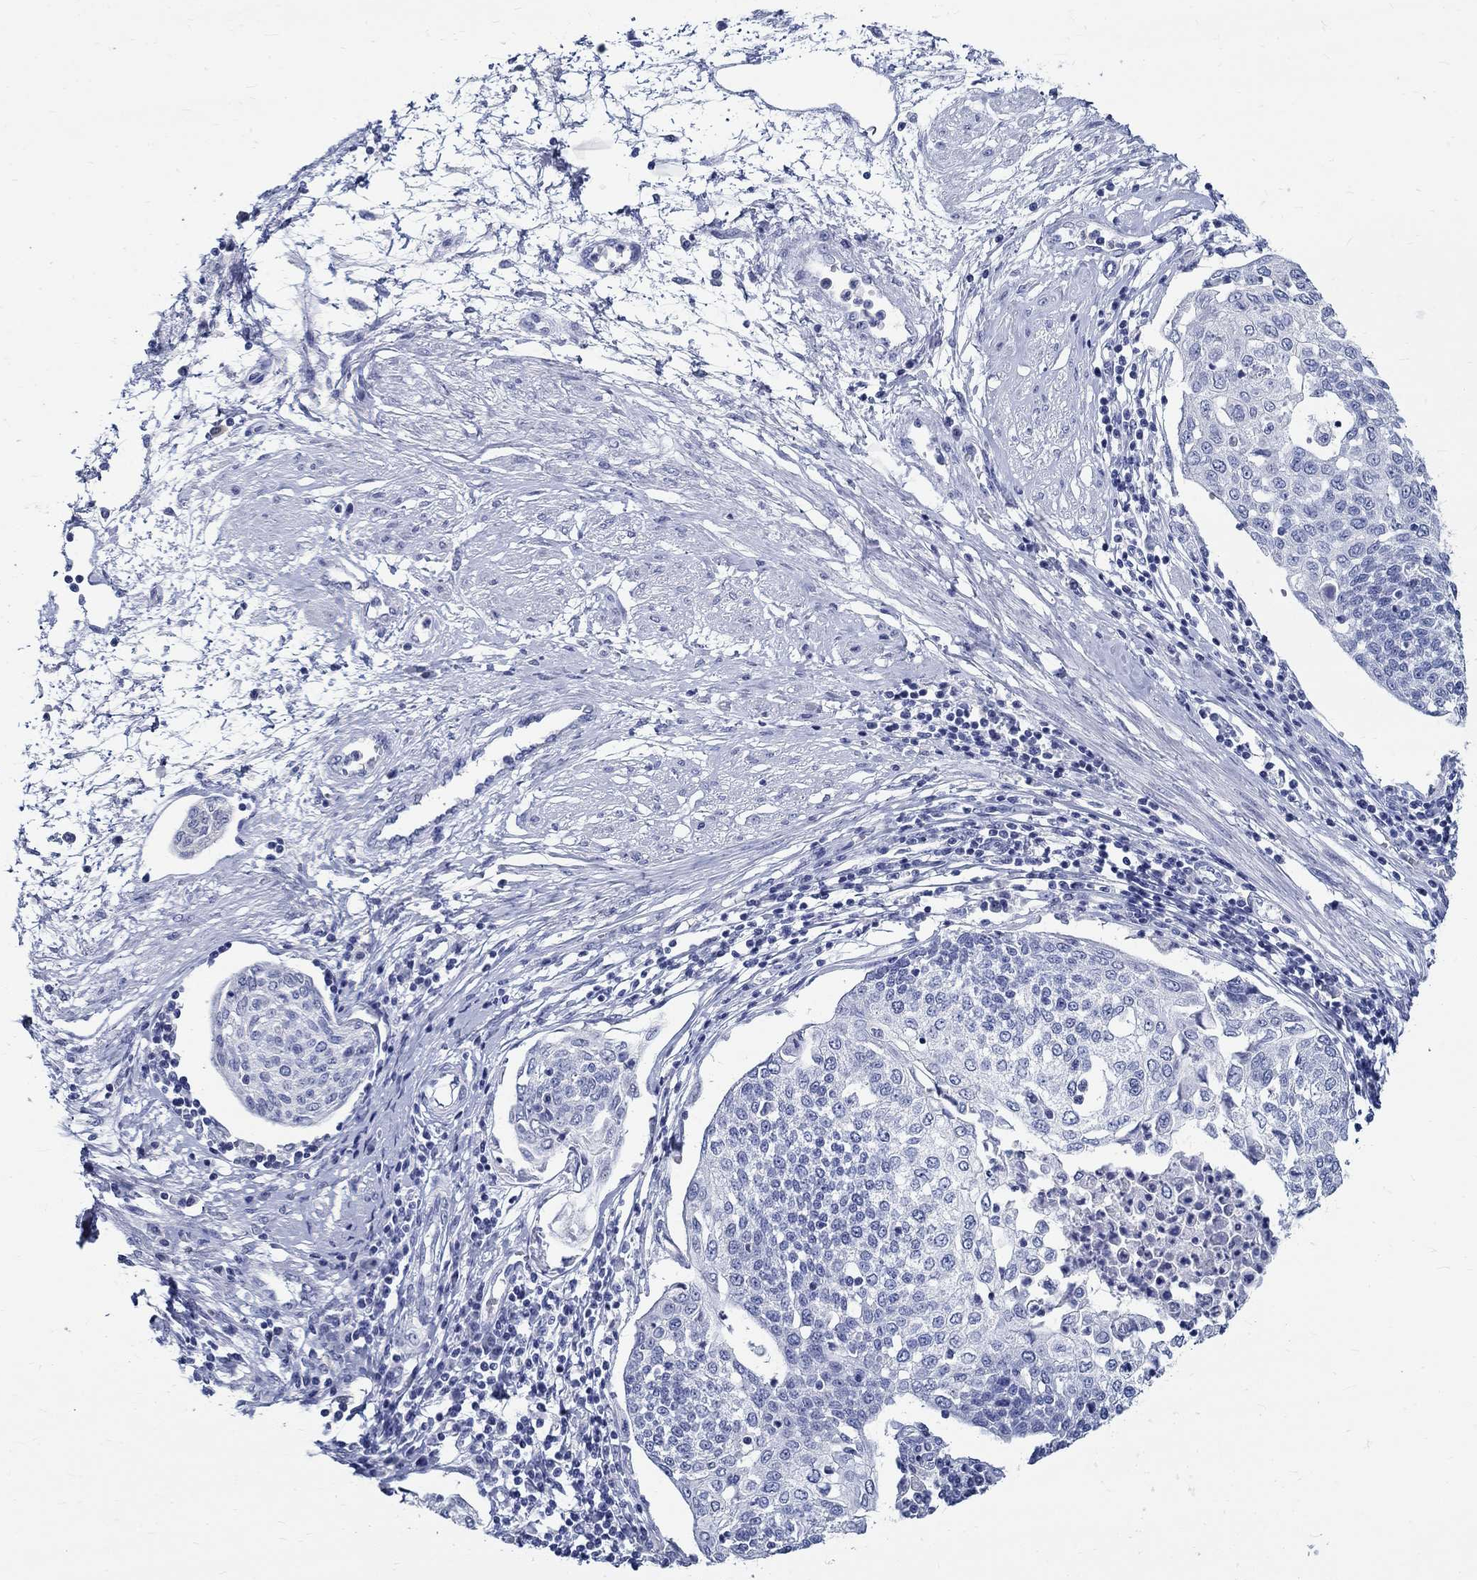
{"staining": {"intensity": "negative", "quantity": "none", "location": "none"}, "tissue": "cervical cancer", "cell_type": "Tumor cells", "image_type": "cancer", "snomed": [{"axis": "morphology", "description": "Squamous cell carcinoma, NOS"}, {"axis": "topography", "description": "Cervix"}], "caption": "Immunohistochemical staining of cervical squamous cell carcinoma shows no significant positivity in tumor cells.", "gene": "BSPRY", "patient": {"sex": "female", "age": 34}}